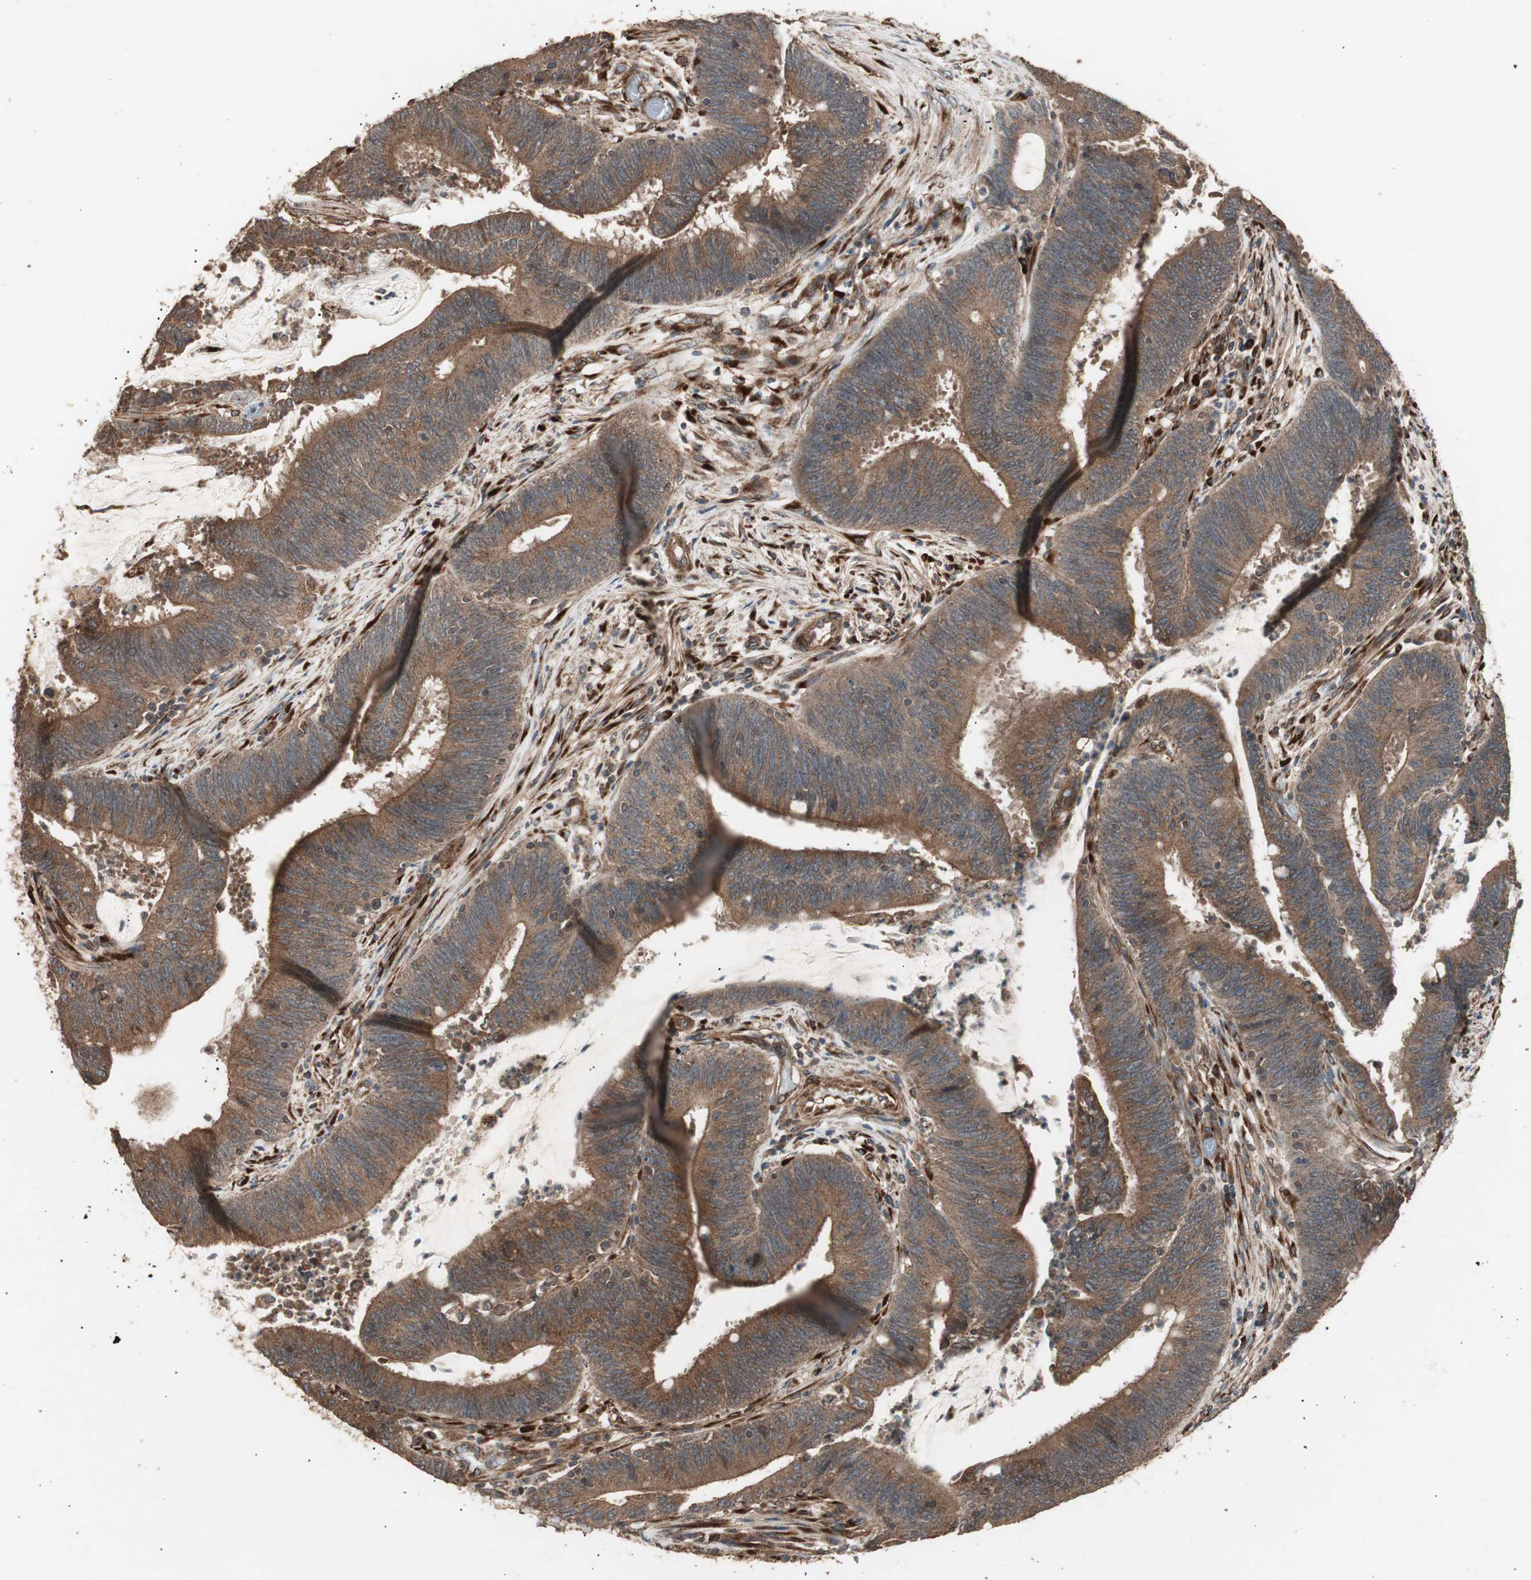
{"staining": {"intensity": "moderate", "quantity": ">75%", "location": "cytoplasmic/membranous"}, "tissue": "colorectal cancer", "cell_type": "Tumor cells", "image_type": "cancer", "snomed": [{"axis": "morphology", "description": "Adenocarcinoma, NOS"}, {"axis": "topography", "description": "Rectum"}], "caption": "Human colorectal cancer (adenocarcinoma) stained with a brown dye reveals moderate cytoplasmic/membranous positive staining in about >75% of tumor cells.", "gene": "LZTS1", "patient": {"sex": "female", "age": 66}}